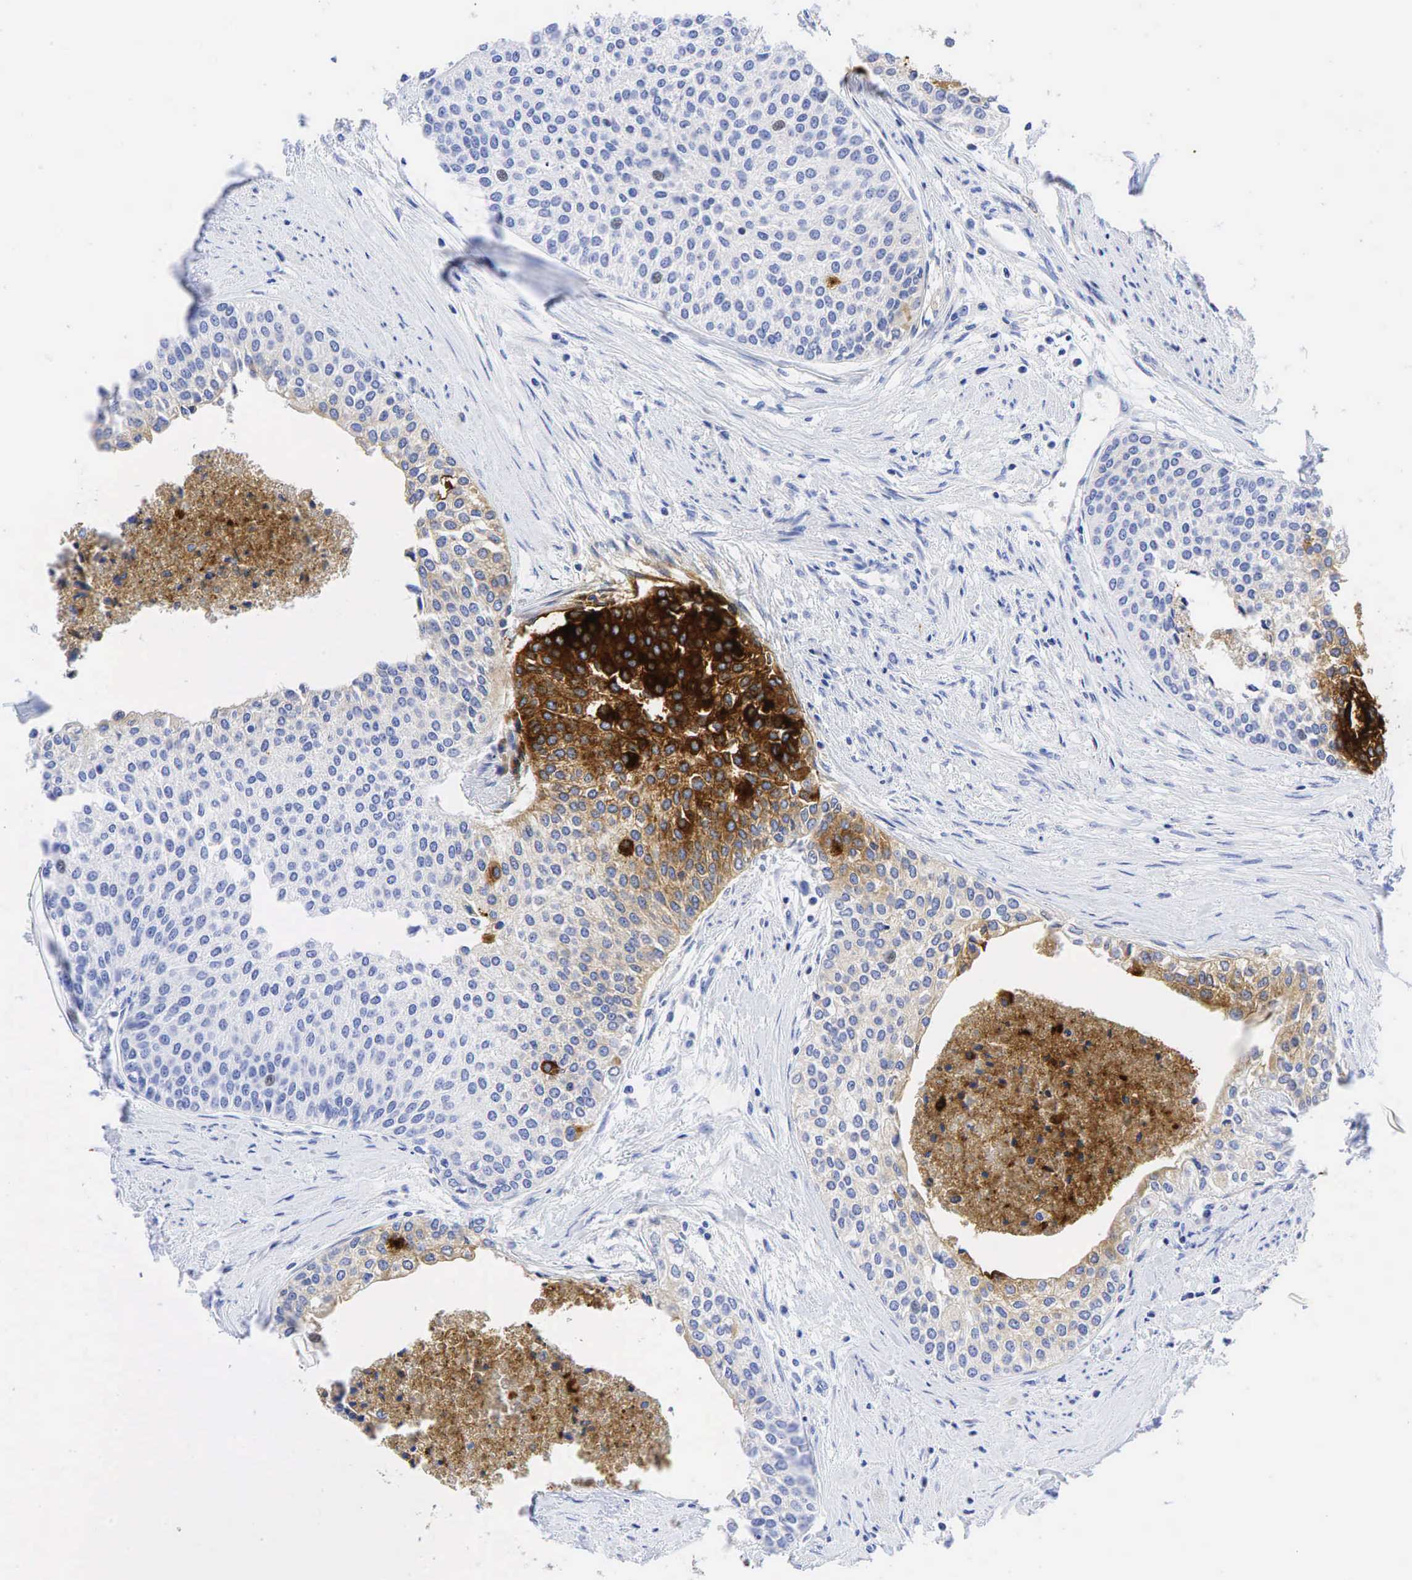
{"staining": {"intensity": "moderate", "quantity": "<25%", "location": "cytoplasmic/membranous"}, "tissue": "urothelial cancer", "cell_type": "Tumor cells", "image_type": "cancer", "snomed": [{"axis": "morphology", "description": "Urothelial carcinoma, Low grade"}, {"axis": "topography", "description": "Urinary bladder"}], "caption": "The immunohistochemical stain highlights moderate cytoplasmic/membranous positivity in tumor cells of urothelial carcinoma (low-grade) tissue.", "gene": "CEACAM5", "patient": {"sex": "female", "age": 73}}